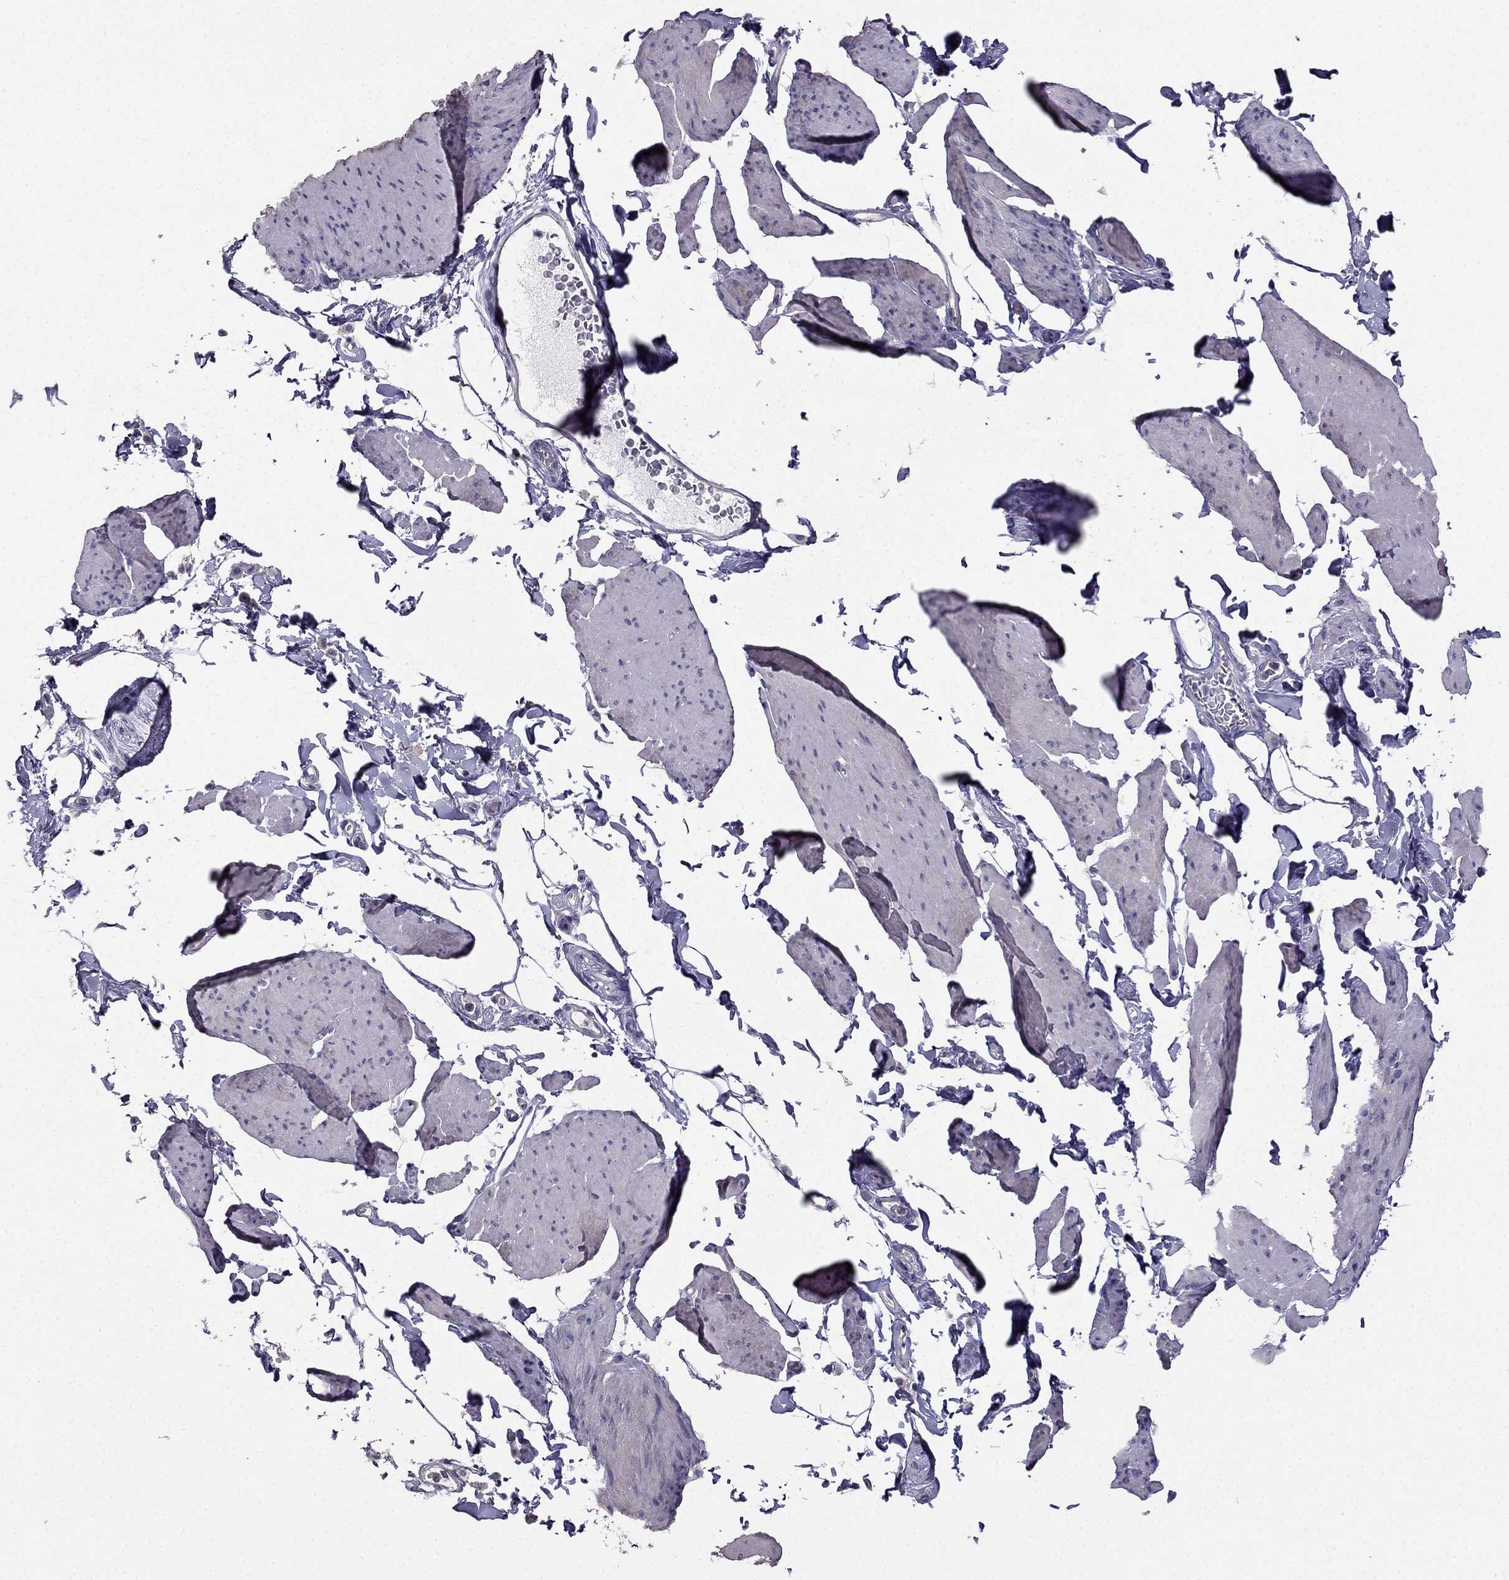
{"staining": {"intensity": "negative", "quantity": "none", "location": "none"}, "tissue": "smooth muscle", "cell_type": "Smooth muscle cells", "image_type": "normal", "snomed": [{"axis": "morphology", "description": "Normal tissue, NOS"}, {"axis": "topography", "description": "Adipose tissue"}, {"axis": "topography", "description": "Smooth muscle"}, {"axis": "topography", "description": "Peripheral nerve tissue"}], "caption": "IHC of unremarkable human smooth muscle demonstrates no staining in smooth muscle cells.", "gene": "HSFX1", "patient": {"sex": "male", "age": 83}}